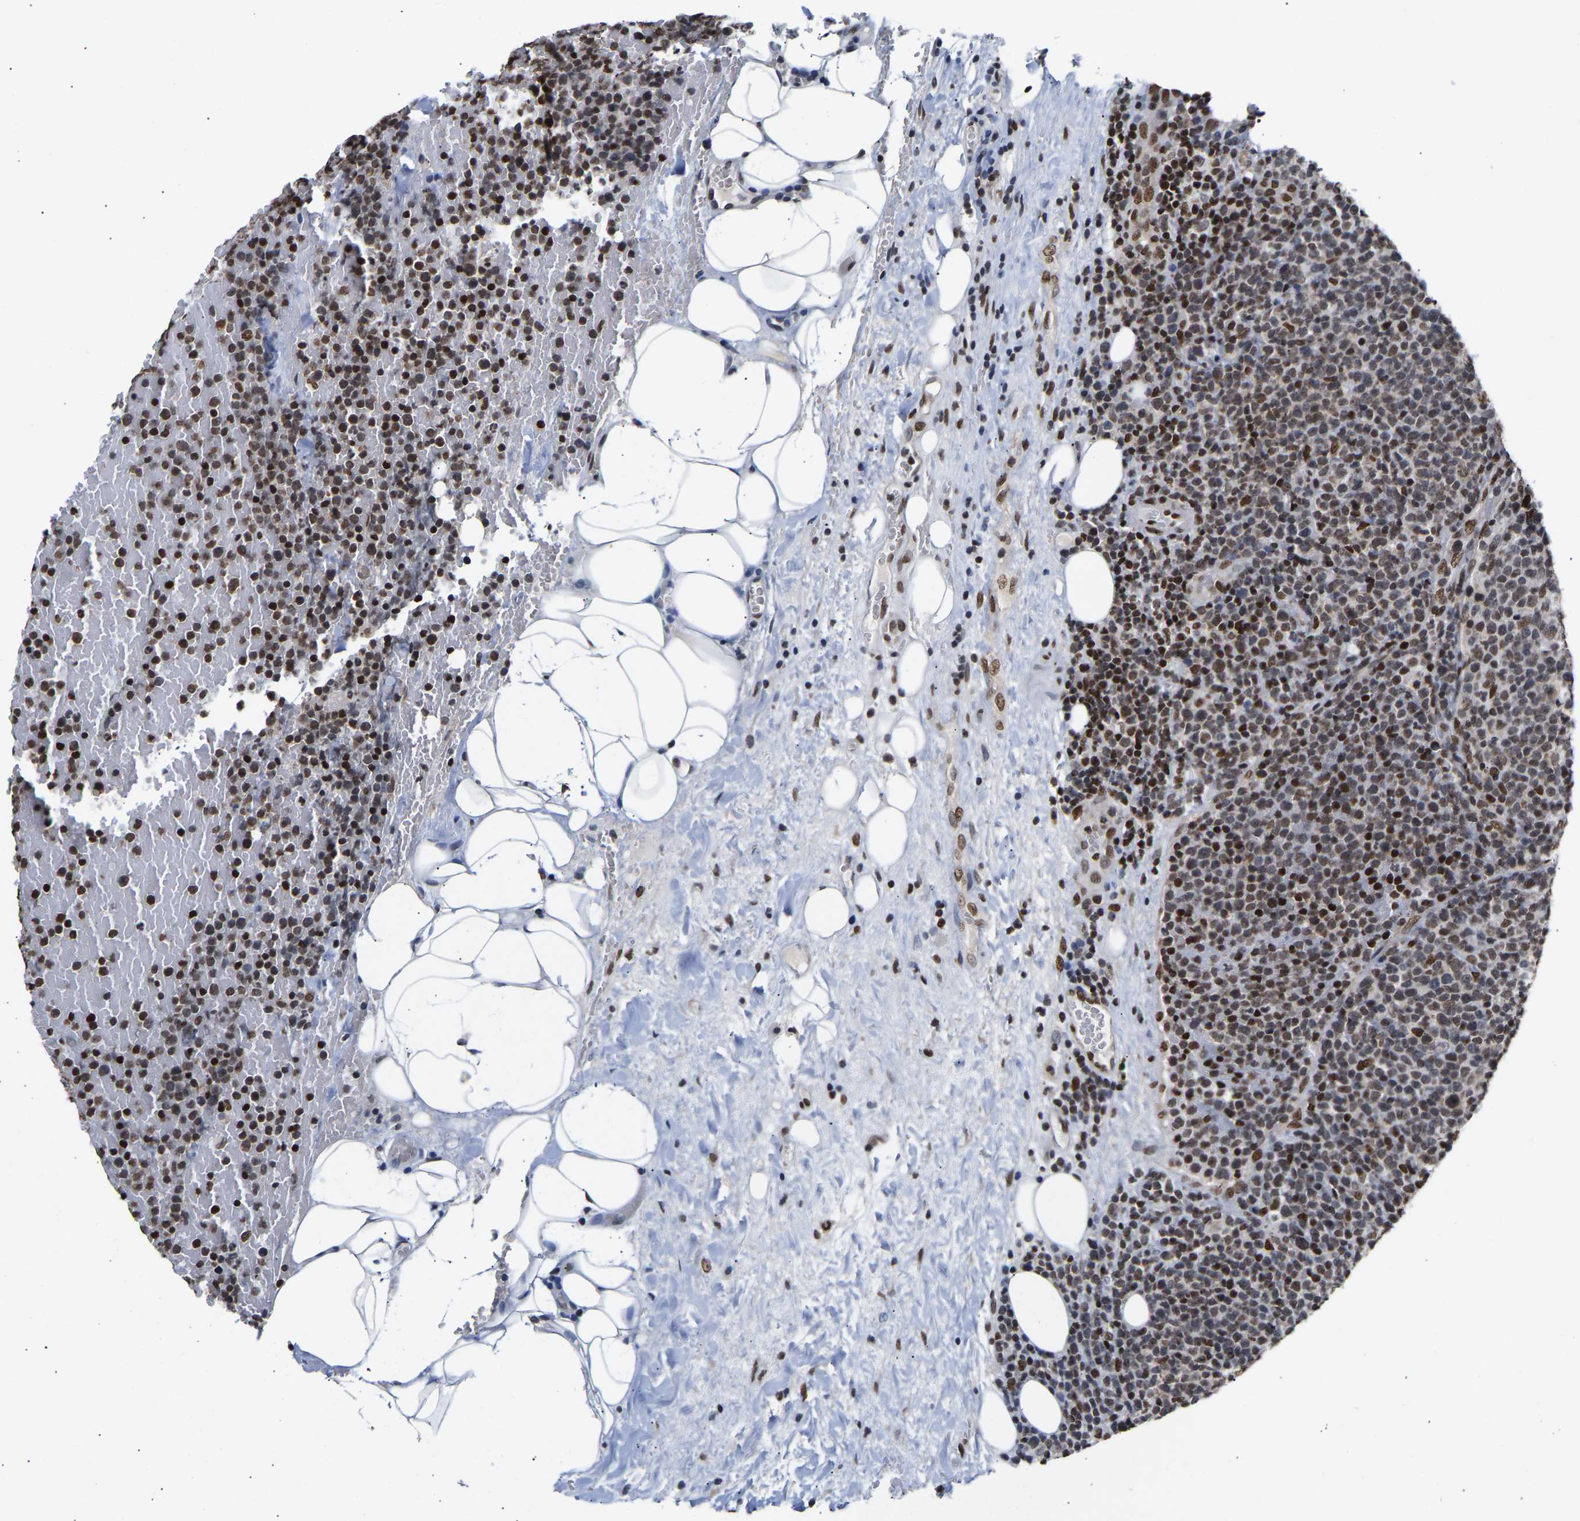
{"staining": {"intensity": "strong", "quantity": "25%-75%", "location": "nuclear"}, "tissue": "lymphoma", "cell_type": "Tumor cells", "image_type": "cancer", "snomed": [{"axis": "morphology", "description": "Malignant lymphoma, non-Hodgkin's type, High grade"}, {"axis": "topography", "description": "Lymph node"}], "caption": "Malignant lymphoma, non-Hodgkin's type (high-grade) stained for a protein reveals strong nuclear positivity in tumor cells. The protein of interest is shown in brown color, while the nuclei are stained blue.", "gene": "PSIP1", "patient": {"sex": "male", "age": 61}}